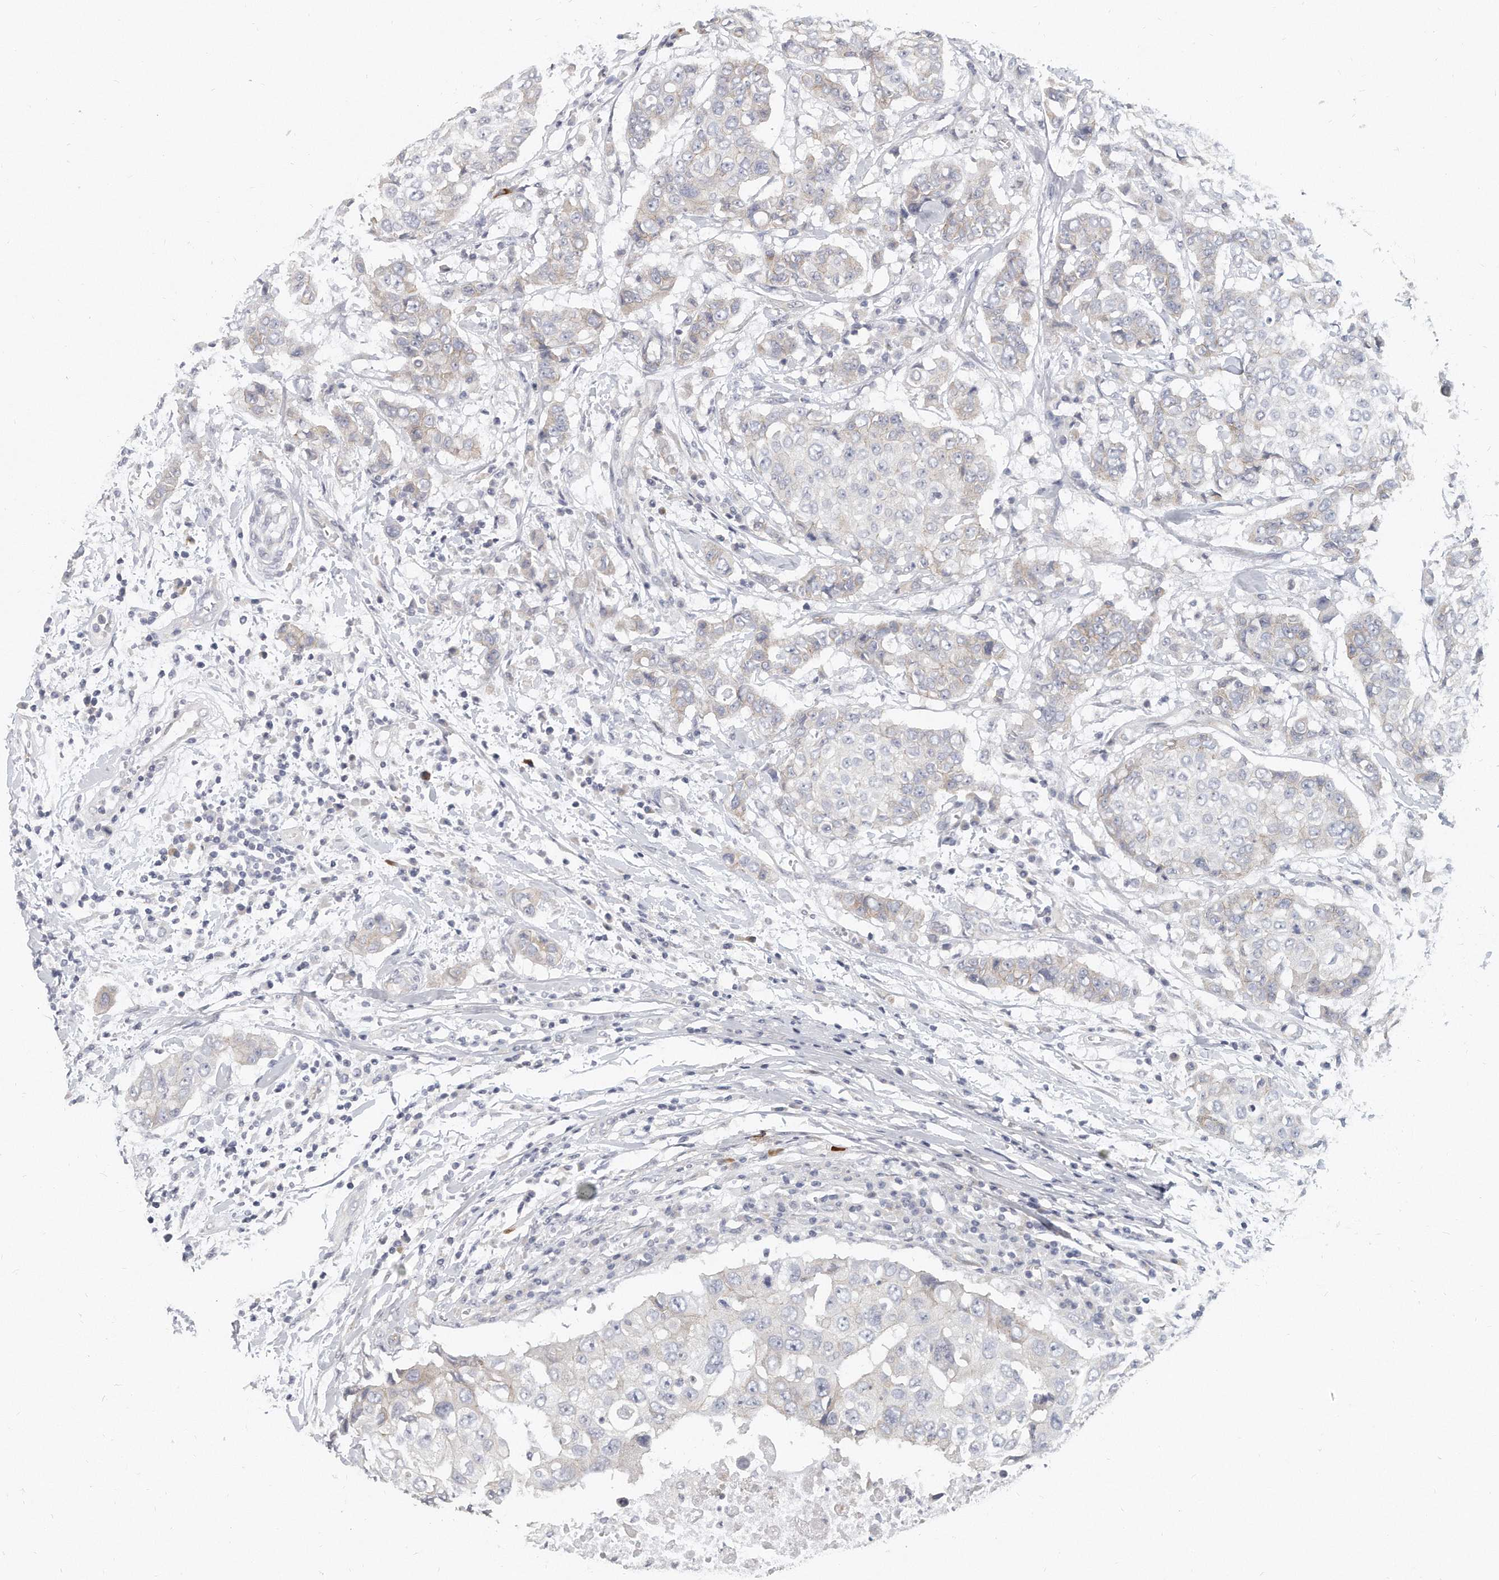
{"staining": {"intensity": "negative", "quantity": "none", "location": "none"}, "tissue": "breast cancer", "cell_type": "Tumor cells", "image_type": "cancer", "snomed": [{"axis": "morphology", "description": "Duct carcinoma"}, {"axis": "topography", "description": "Breast"}], "caption": "Immunohistochemistry (IHC) photomicrograph of breast cancer (intraductal carcinoma) stained for a protein (brown), which displays no staining in tumor cells. (Stains: DAB (3,3'-diaminobenzidine) immunohistochemistry with hematoxylin counter stain, Microscopy: brightfield microscopy at high magnification).", "gene": "PLEKHA6", "patient": {"sex": "female", "age": 27}}